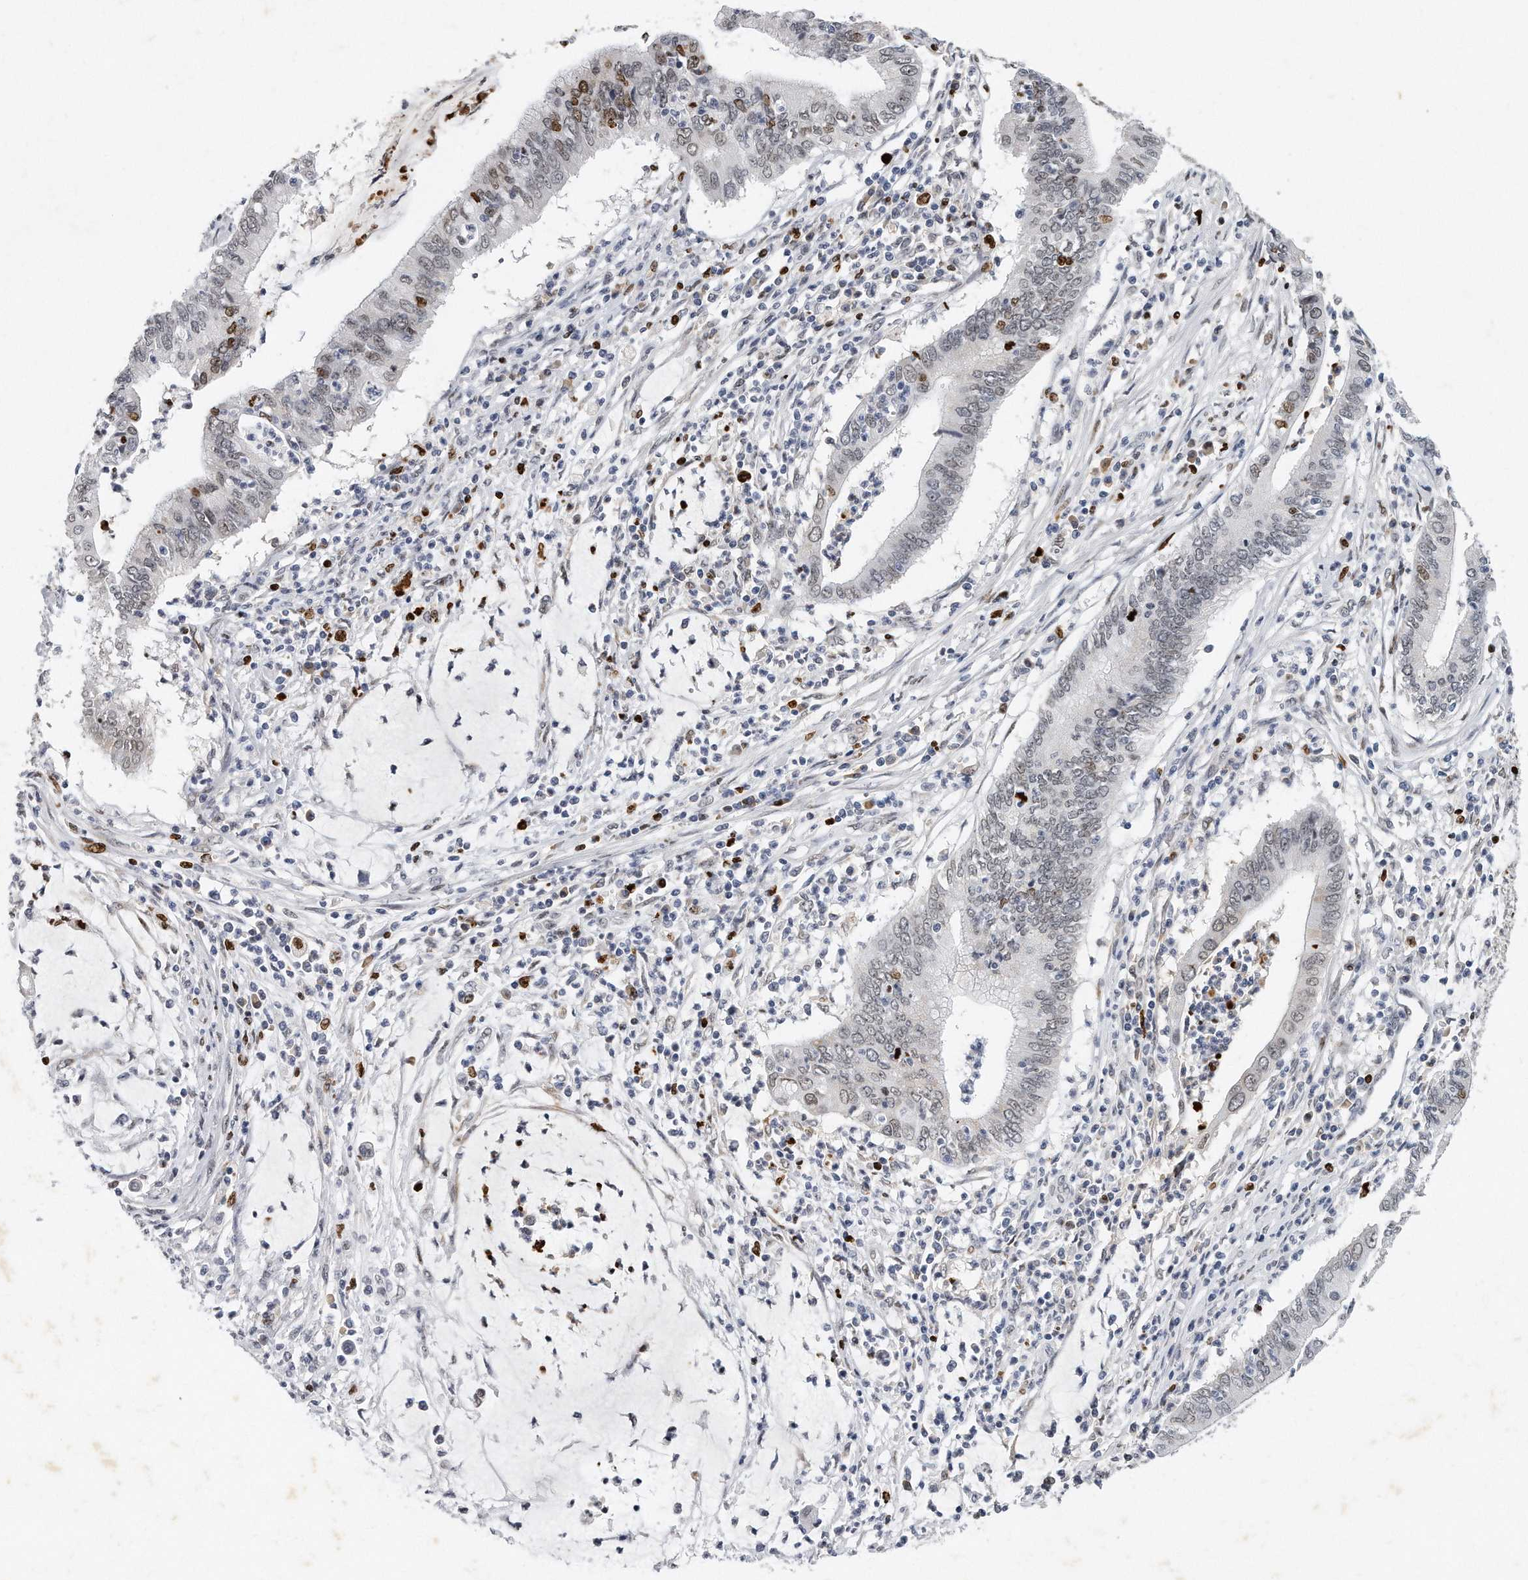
{"staining": {"intensity": "moderate", "quantity": "<25%", "location": "nuclear"}, "tissue": "cervical cancer", "cell_type": "Tumor cells", "image_type": "cancer", "snomed": [{"axis": "morphology", "description": "Adenocarcinoma, NOS"}, {"axis": "topography", "description": "Cervix"}], "caption": "Adenocarcinoma (cervical) stained with IHC displays moderate nuclear expression in approximately <25% of tumor cells. The staining was performed using DAB, with brown indicating positive protein expression. Nuclei are stained blue with hematoxylin.", "gene": "CTBP2", "patient": {"sex": "female", "age": 36}}